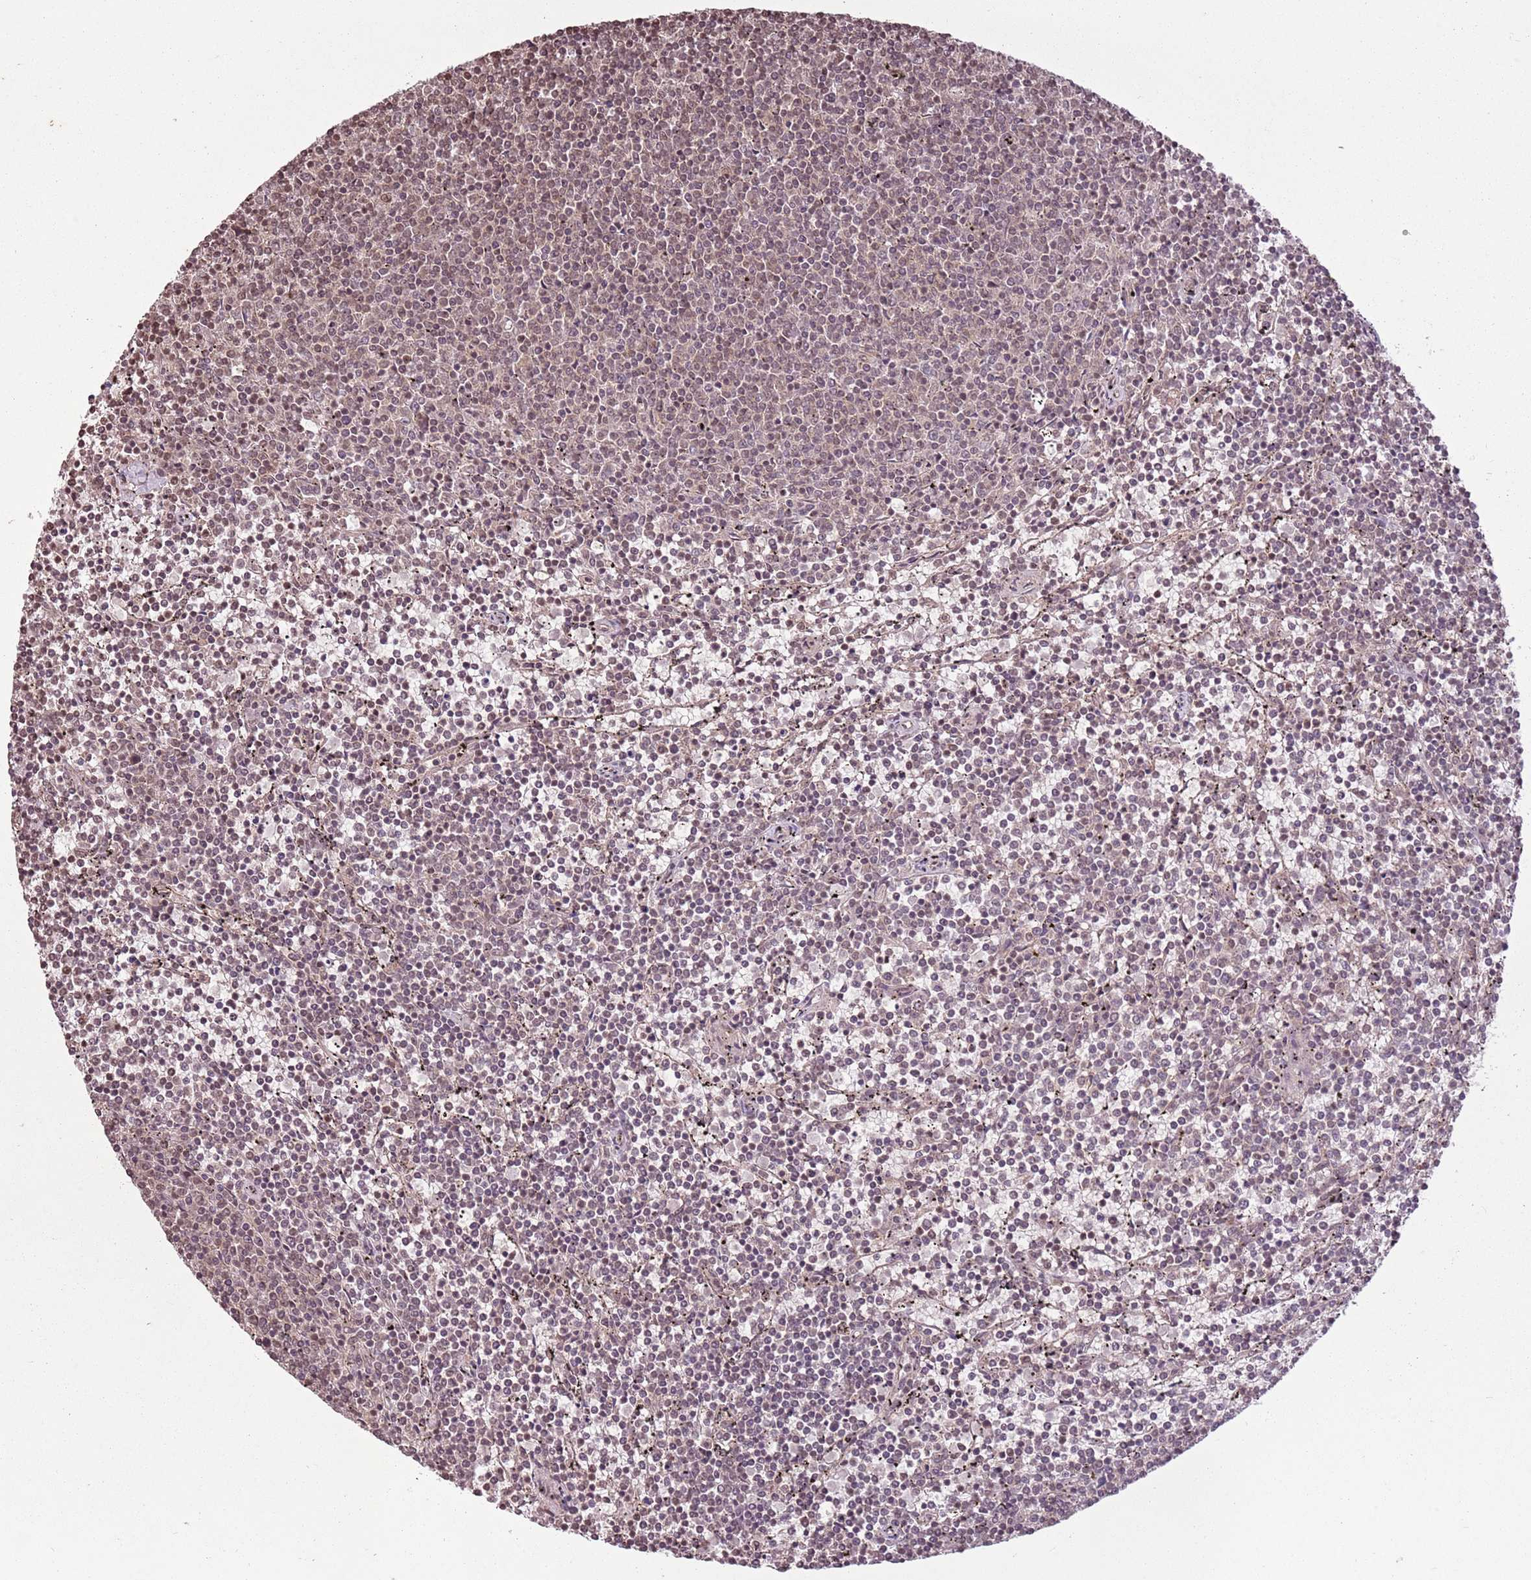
{"staining": {"intensity": "weak", "quantity": ">75%", "location": "cytoplasmic/membranous,nuclear"}, "tissue": "lymphoma", "cell_type": "Tumor cells", "image_type": "cancer", "snomed": [{"axis": "morphology", "description": "Malignant lymphoma, non-Hodgkin's type, Low grade"}, {"axis": "topography", "description": "Spleen"}], "caption": "Immunohistochemical staining of human lymphoma shows low levels of weak cytoplasmic/membranous and nuclear expression in approximately >75% of tumor cells. (Stains: DAB in brown, nuclei in blue, Microscopy: brightfield microscopy at high magnification).", "gene": "CAPN9", "patient": {"sex": "female", "age": 50}}